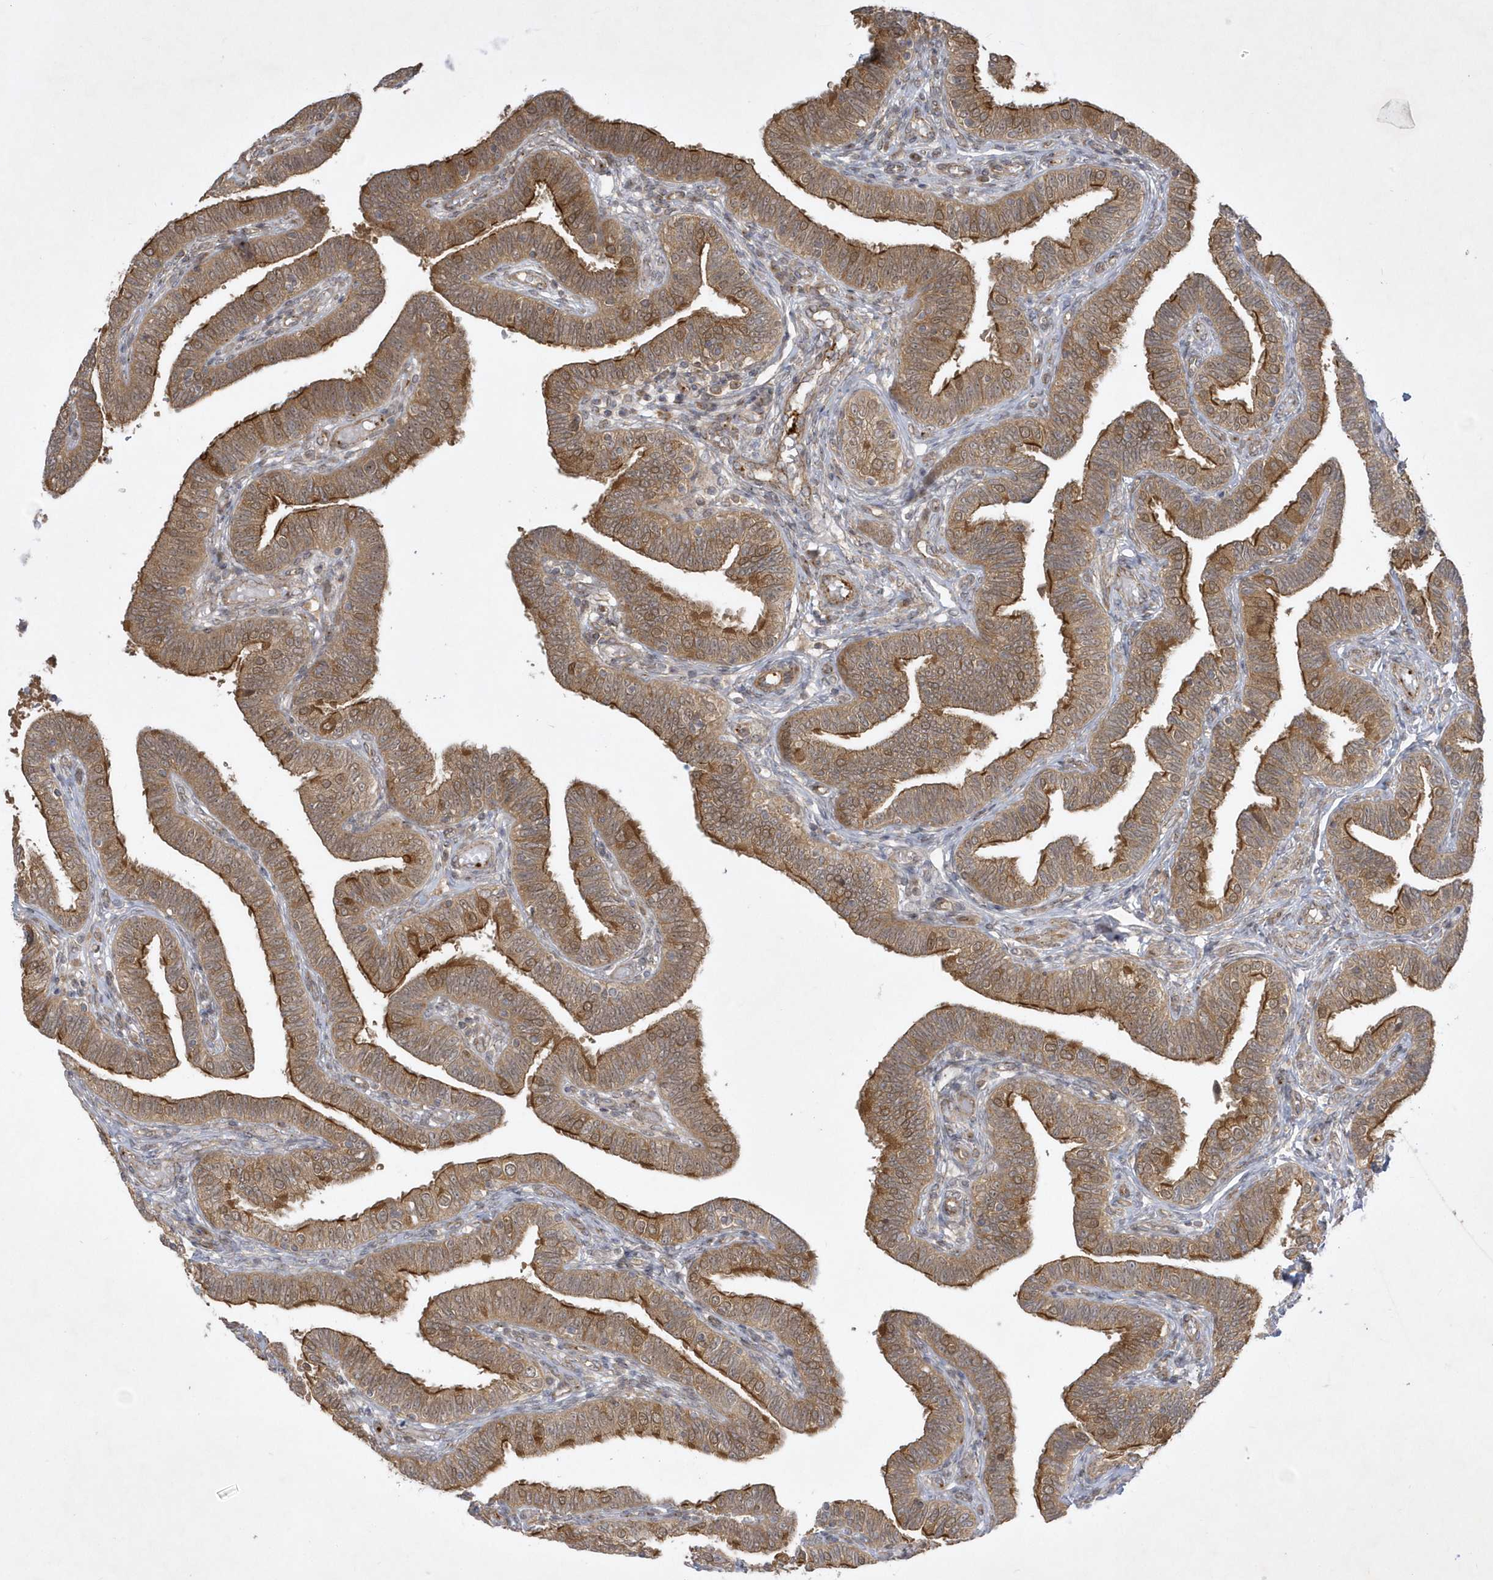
{"staining": {"intensity": "strong", "quantity": ">75%", "location": "cytoplasmic/membranous"}, "tissue": "fallopian tube", "cell_type": "Glandular cells", "image_type": "normal", "snomed": [{"axis": "morphology", "description": "Normal tissue, NOS"}, {"axis": "topography", "description": "Fallopian tube"}], "caption": "Protein staining displays strong cytoplasmic/membranous expression in about >75% of glandular cells in benign fallopian tube. (Brightfield microscopy of DAB IHC at high magnification).", "gene": "NAF1", "patient": {"sex": "female", "age": 39}}